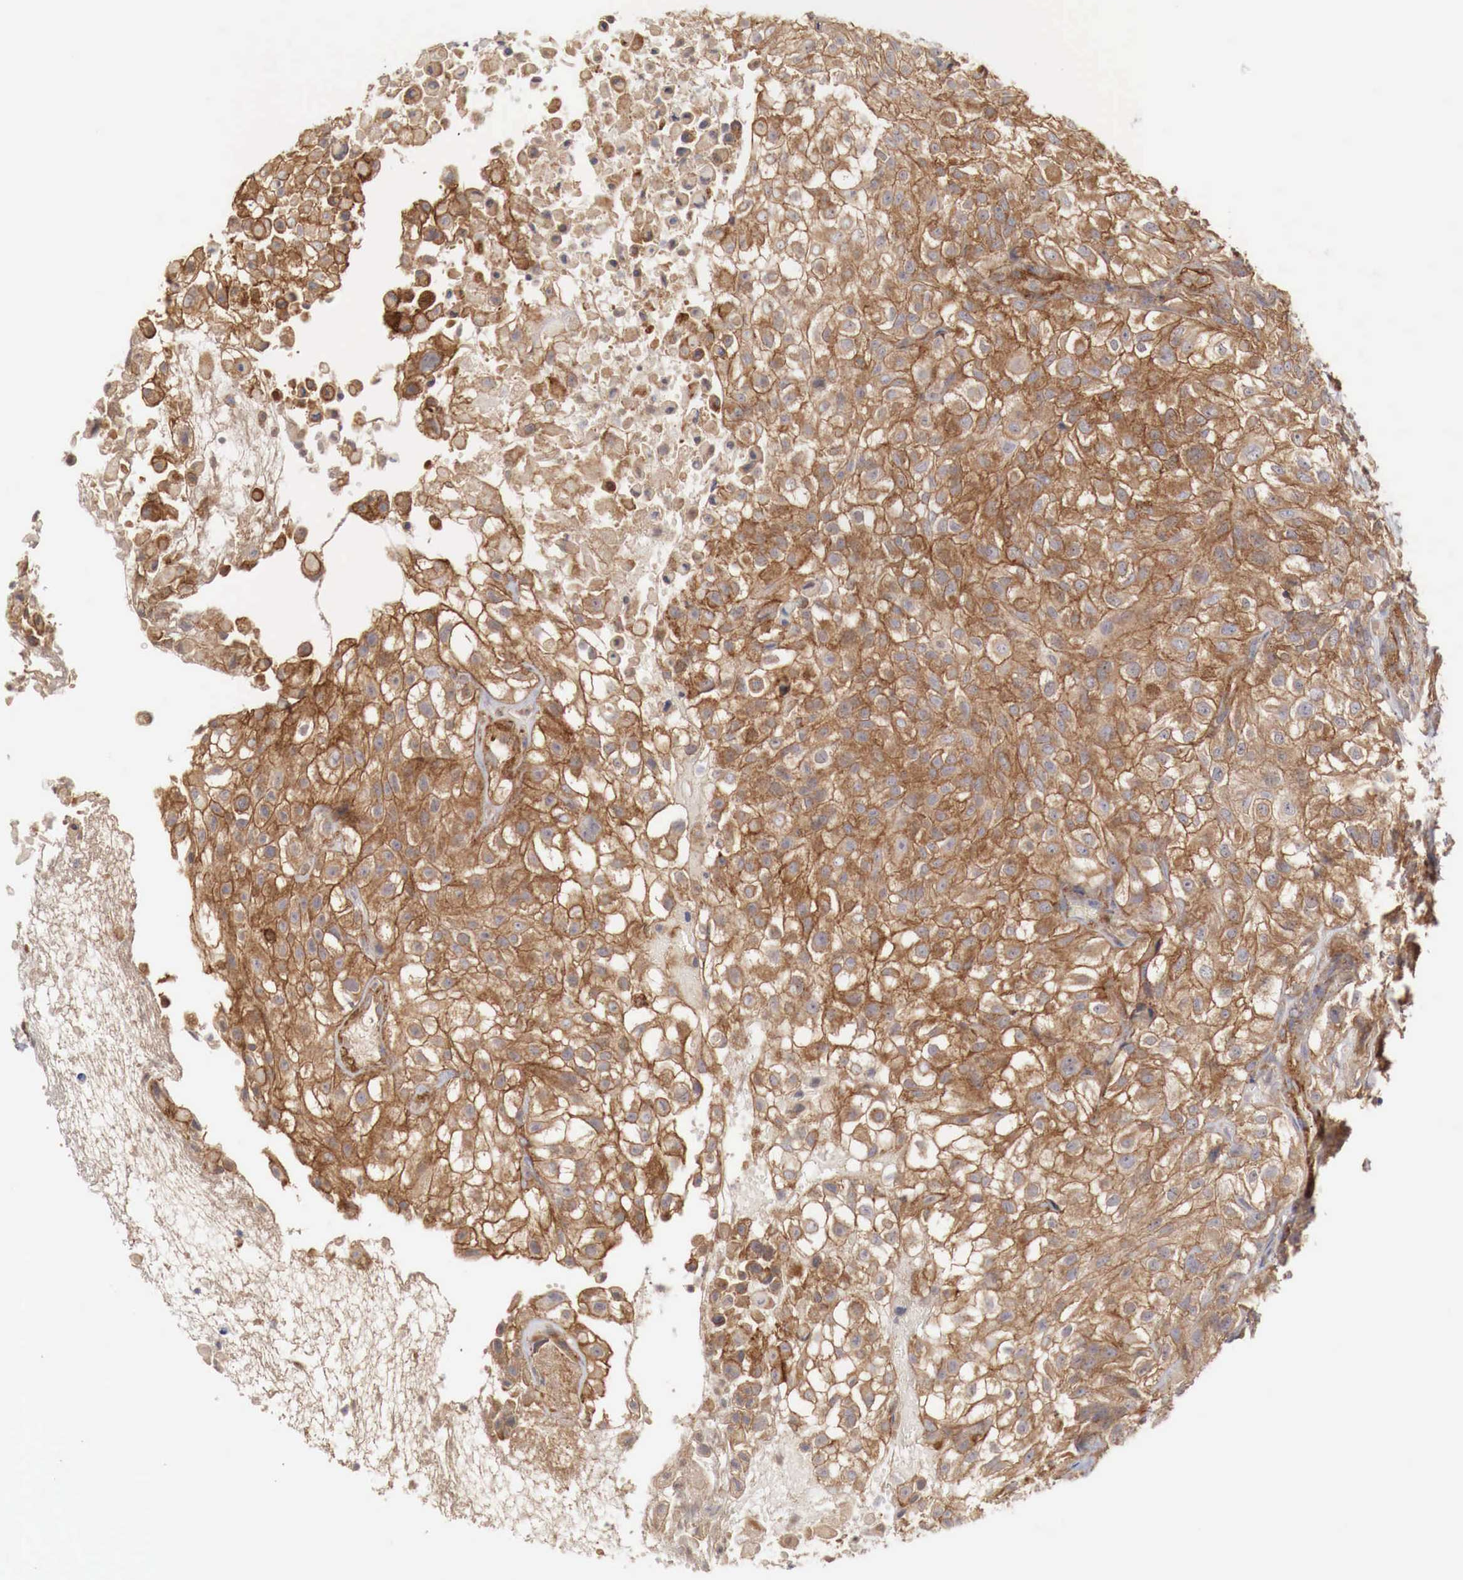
{"staining": {"intensity": "moderate", "quantity": ">75%", "location": "cytoplasmic/membranous"}, "tissue": "urothelial cancer", "cell_type": "Tumor cells", "image_type": "cancer", "snomed": [{"axis": "morphology", "description": "Urothelial carcinoma, High grade"}, {"axis": "topography", "description": "Urinary bladder"}], "caption": "IHC photomicrograph of urothelial cancer stained for a protein (brown), which demonstrates medium levels of moderate cytoplasmic/membranous positivity in approximately >75% of tumor cells.", "gene": "ARMCX4", "patient": {"sex": "male", "age": 56}}